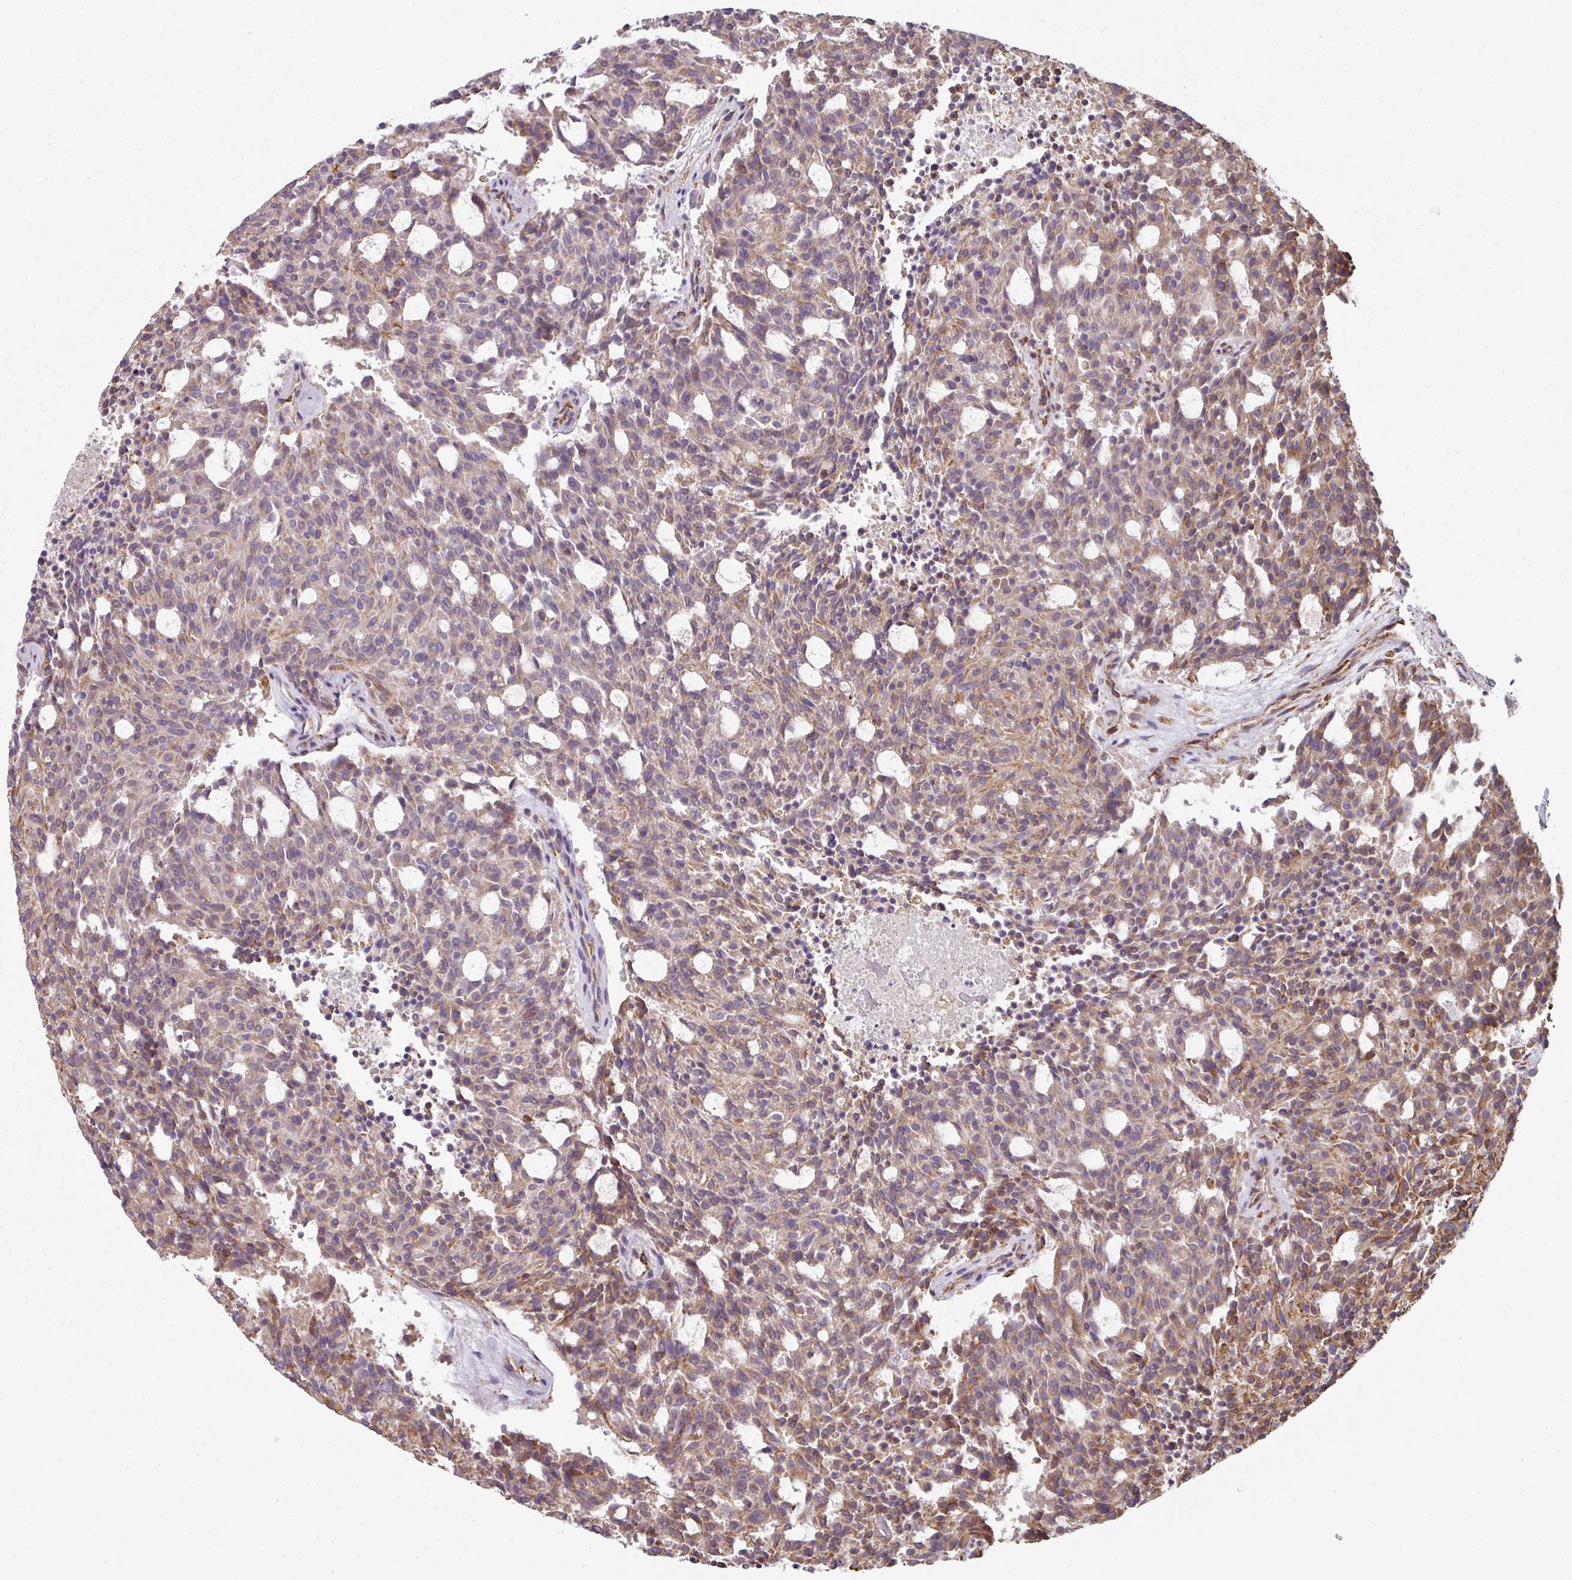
{"staining": {"intensity": "moderate", "quantity": "25%-75%", "location": "cytoplasmic/membranous"}, "tissue": "carcinoid", "cell_type": "Tumor cells", "image_type": "cancer", "snomed": [{"axis": "morphology", "description": "Carcinoid, malignant, NOS"}, {"axis": "topography", "description": "Pancreas"}], "caption": "Protein expression analysis of human malignant carcinoid reveals moderate cytoplasmic/membranous positivity in approximately 25%-75% of tumor cells. (brown staining indicates protein expression, while blue staining denotes nuclei).", "gene": "FAT4", "patient": {"sex": "female", "age": 54}}